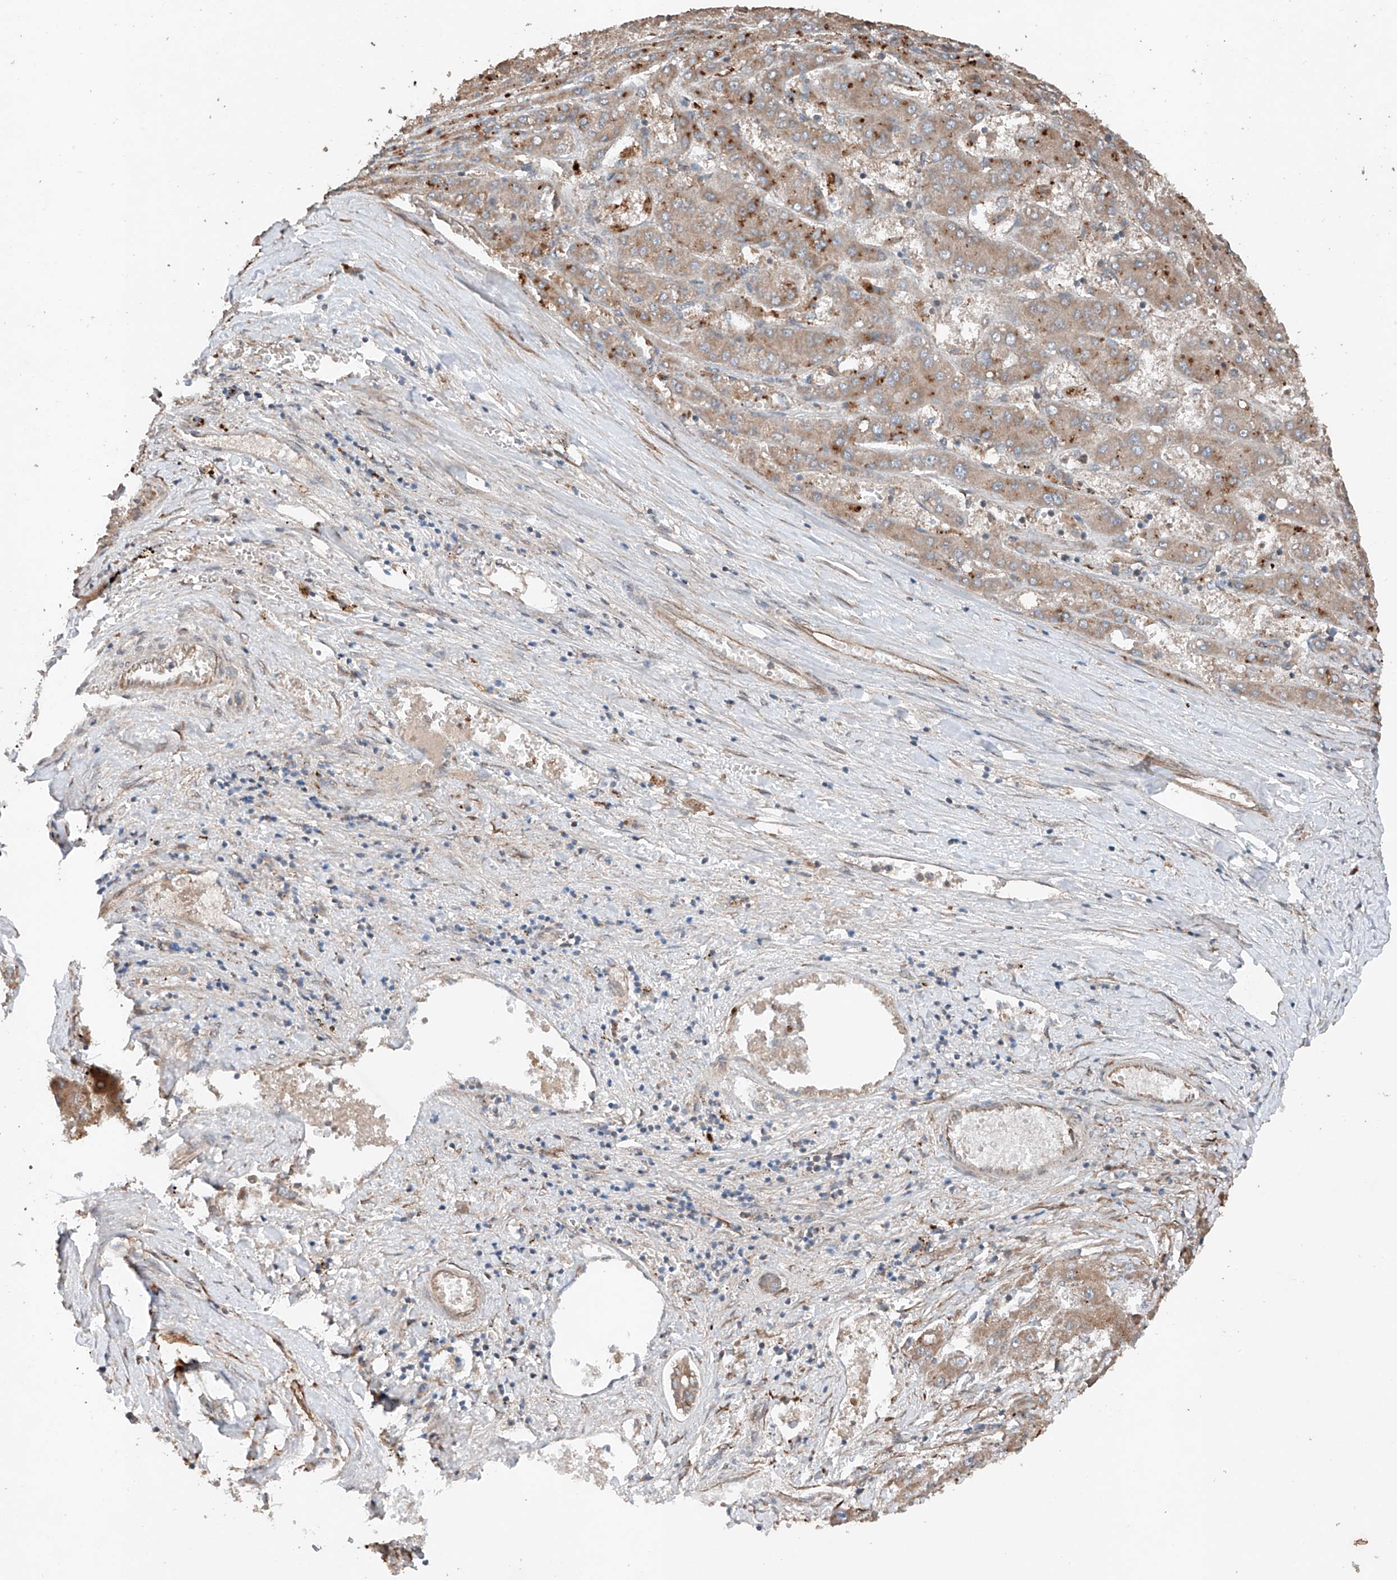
{"staining": {"intensity": "moderate", "quantity": ">75%", "location": "cytoplasmic/membranous"}, "tissue": "liver cancer", "cell_type": "Tumor cells", "image_type": "cancer", "snomed": [{"axis": "morphology", "description": "Carcinoma, Hepatocellular, NOS"}, {"axis": "topography", "description": "Liver"}], "caption": "Liver cancer was stained to show a protein in brown. There is medium levels of moderate cytoplasmic/membranous positivity in approximately >75% of tumor cells.", "gene": "AP4B1", "patient": {"sex": "female", "age": 73}}